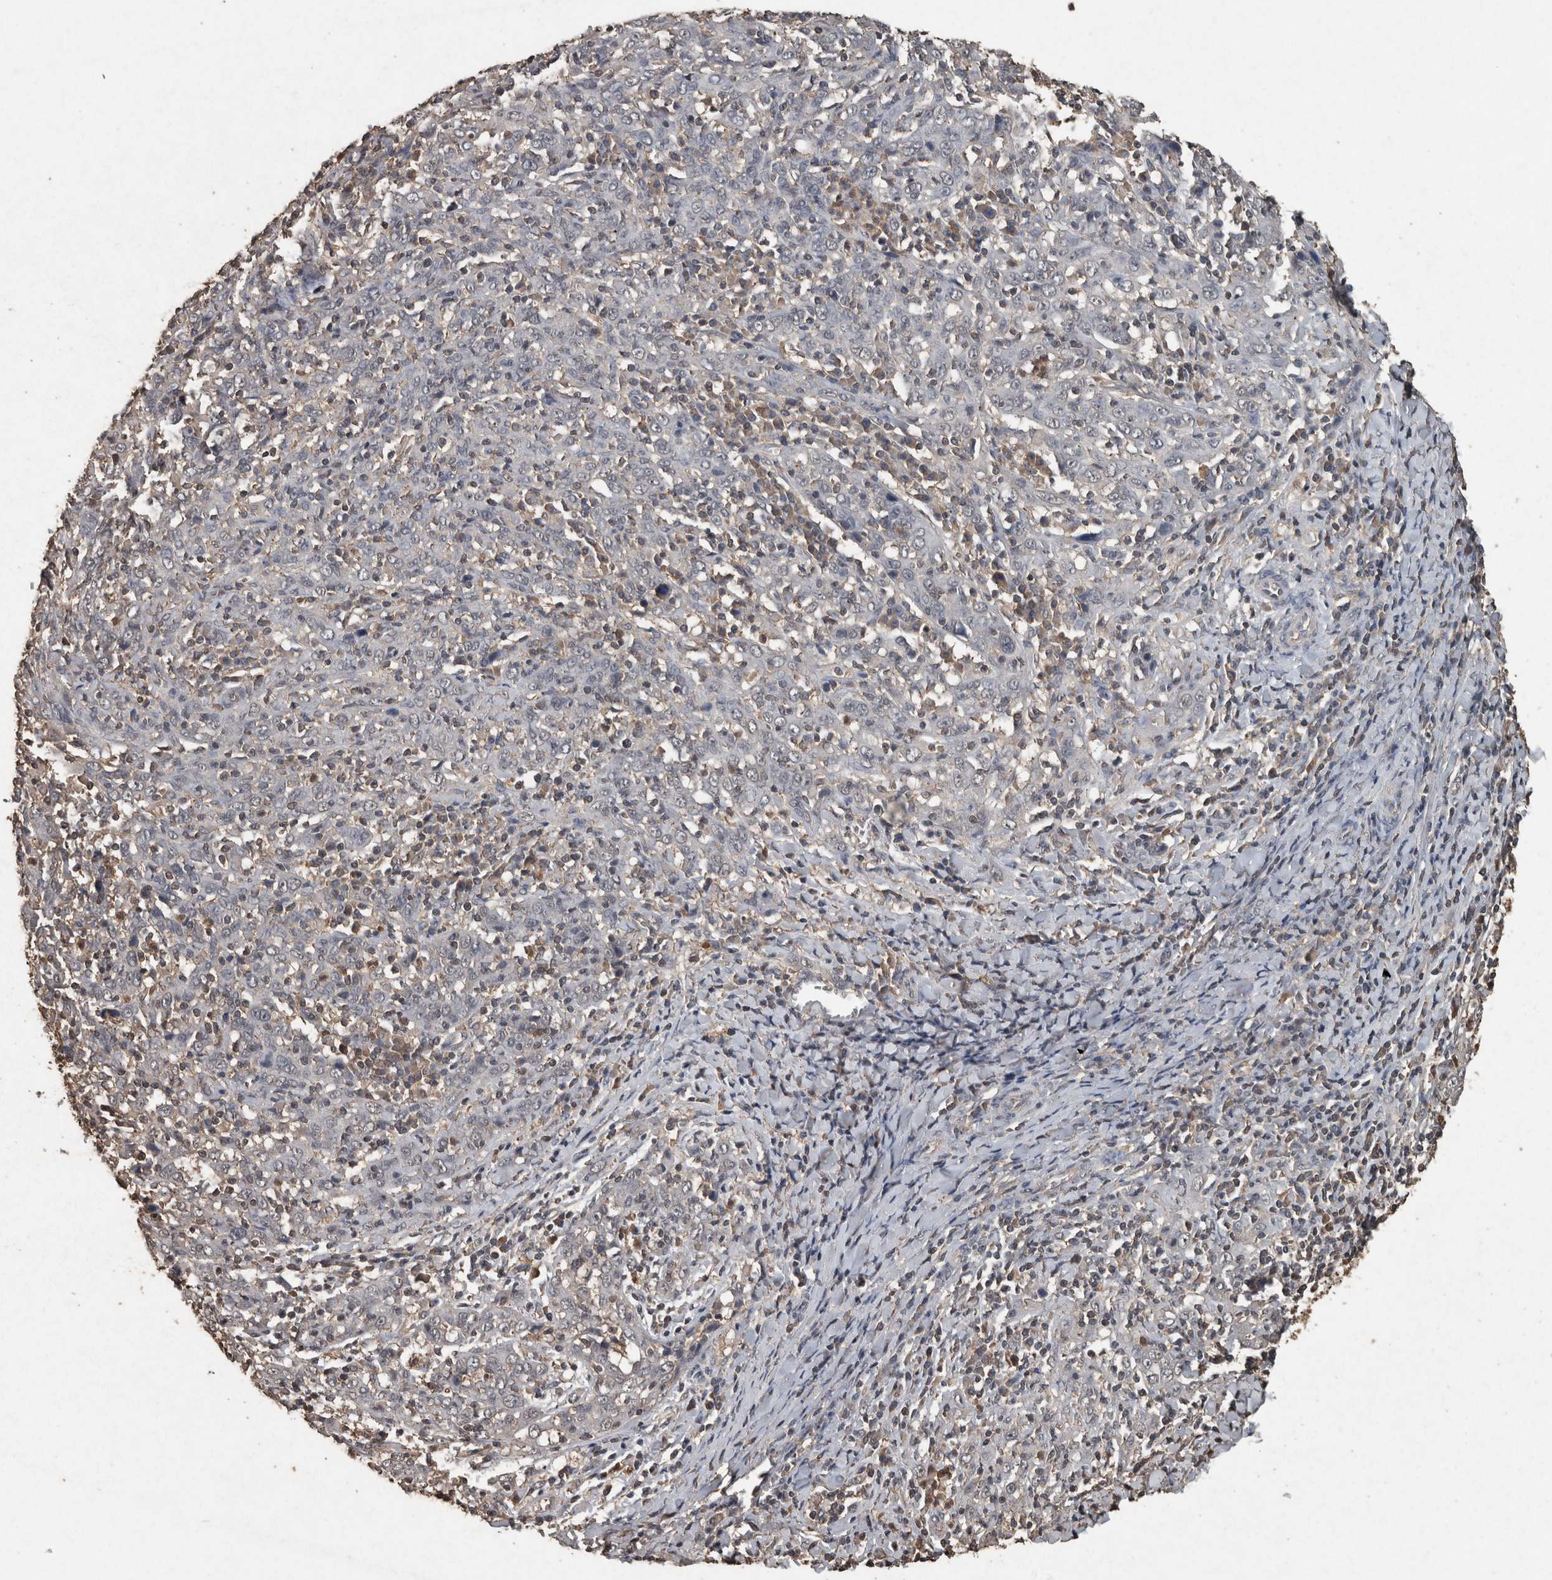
{"staining": {"intensity": "negative", "quantity": "none", "location": "none"}, "tissue": "cervical cancer", "cell_type": "Tumor cells", "image_type": "cancer", "snomed": [{"axis": "morphology", "description": "Squamous cell carcinoma, NOS"}, {"axis": "topography", "description": "Cervix"}], "caption": "Cervical cancer (squamous cell carcinoma) was stained to show a protein in brown. There is no significant positivity in tumor cells.", "gene": "FGFRL1", "patient": {"sex": "female", "age": 46}}